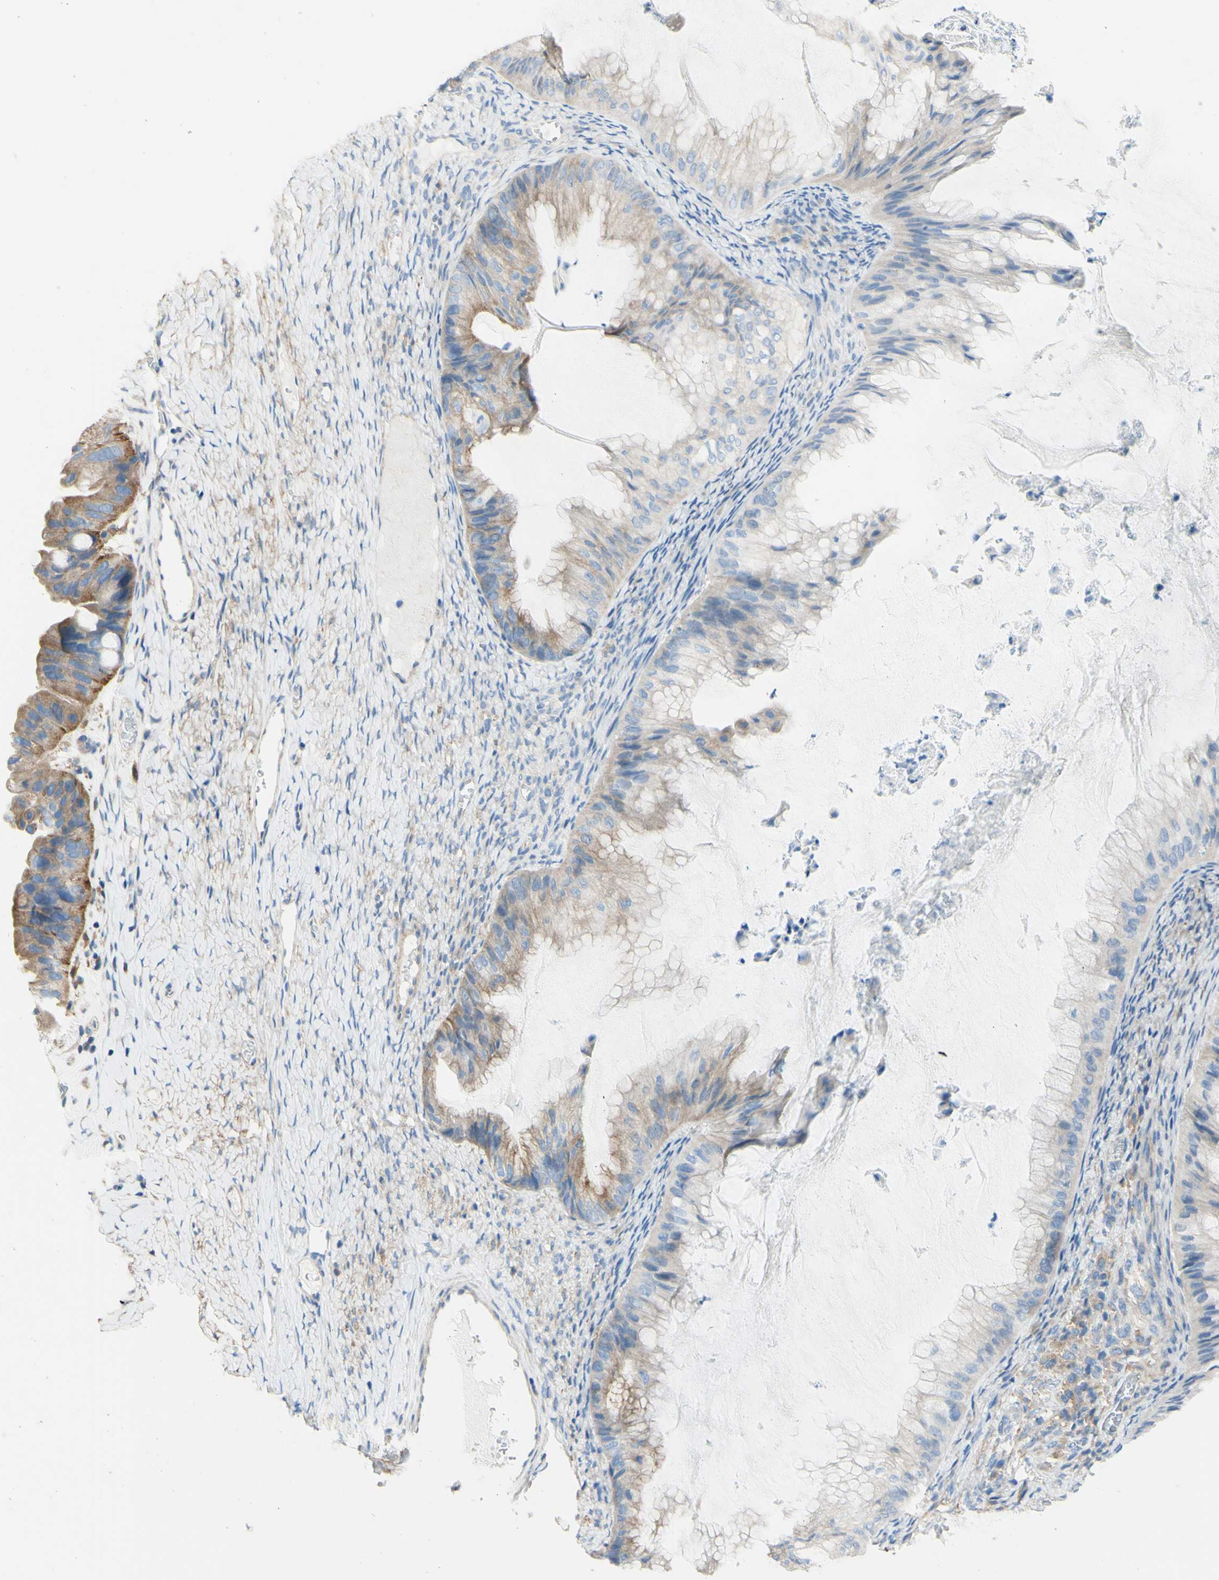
{"staining": {"intensity": "moderate", "quantity": "25%-75%", "location": "cytoplasmic/membranous"}, "tissue": "ovarian cancer", "cell_type": "Tumor cells", "image_type": "cancer", "snomed": [{"axis": "morphology", "description": "Cystadenocarcinoma, mucinous, NOS"}, {"axis": "topography", "description": "Ovary"}], "caption": "Immunohistochemical staining of human ovarian mucinous cystadenocarcinoma demonstrates medium levels of moderate cytoplasmic/membranous protein expression in about 25%-75% of tumor cells.", "gene": "RETREG2", "patient": {"sex": "female", "age": 61}}